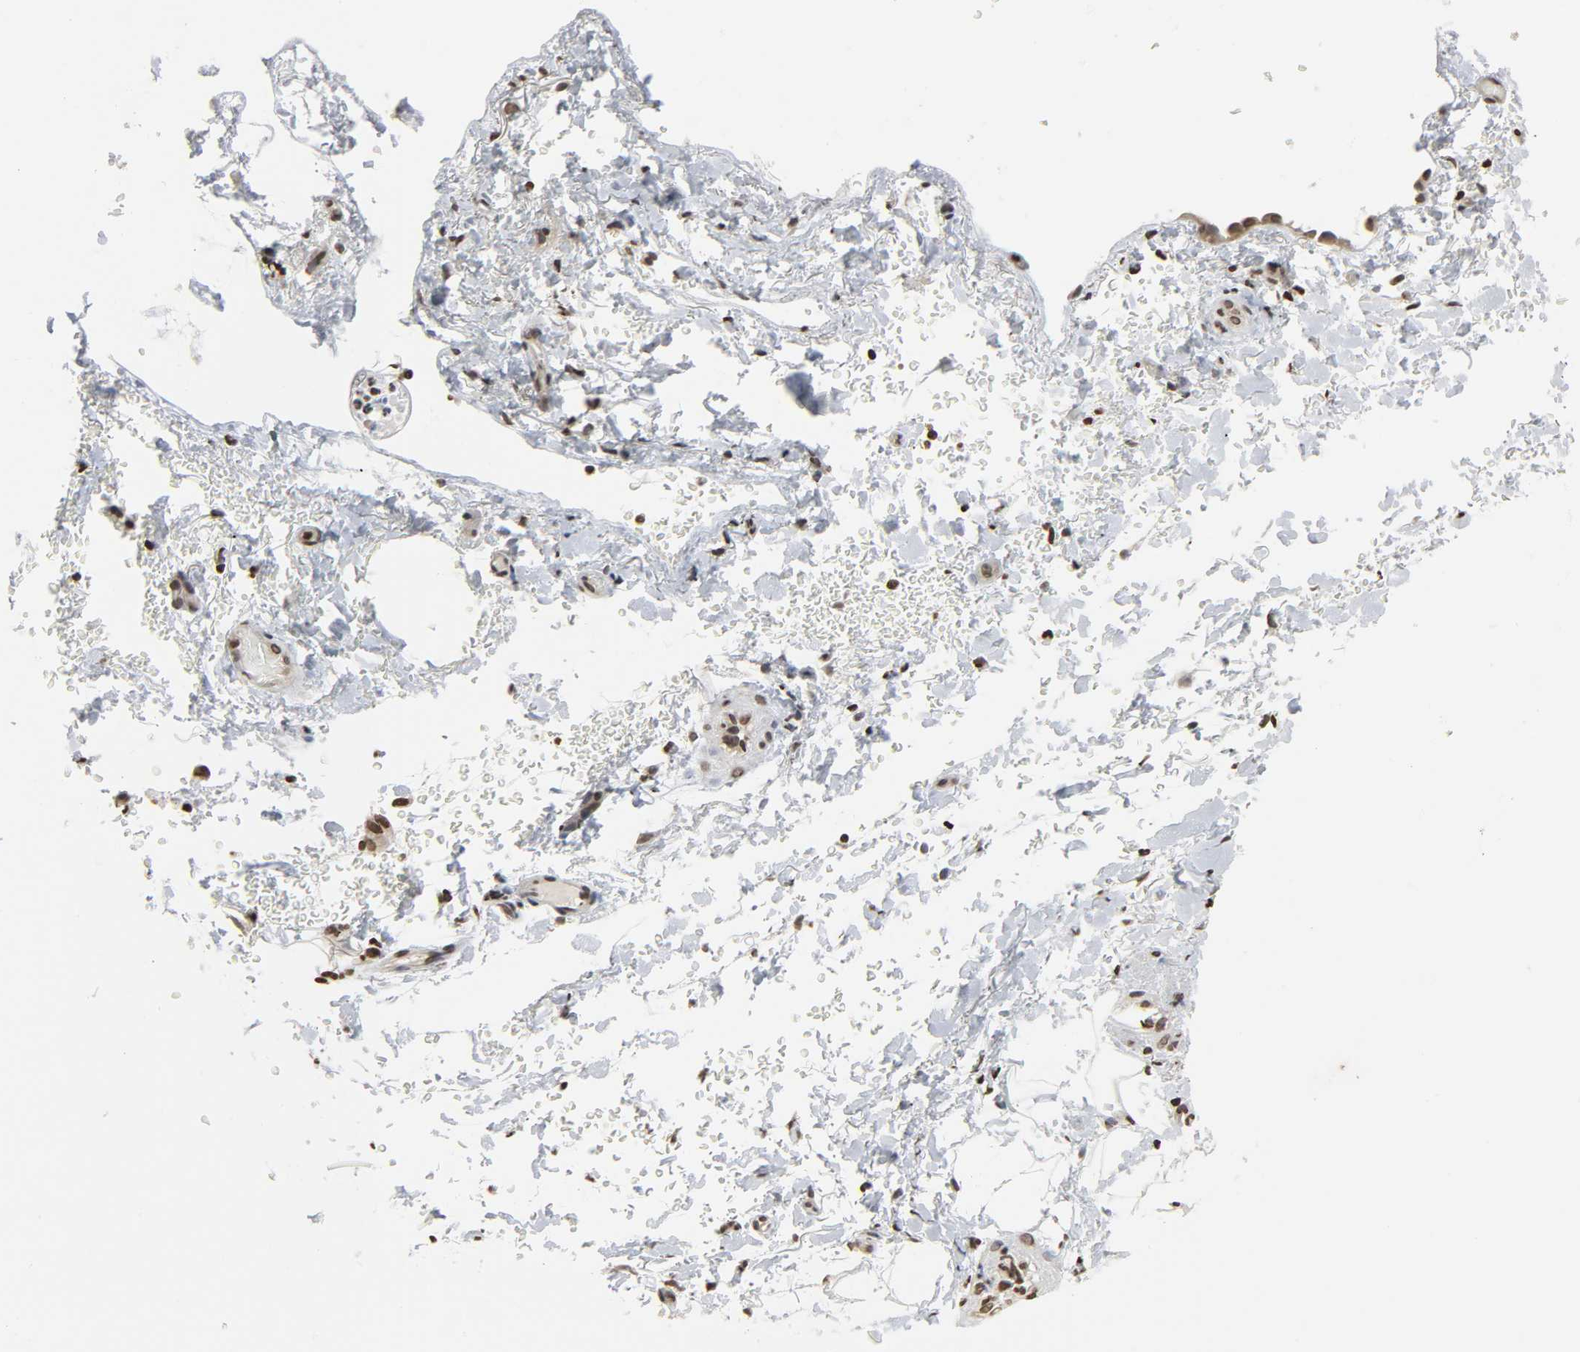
{"staining": {"intensity": "moderate", "quantity": ">75%", "location": "nuclear"}, "tissue": "soft tissue", "cell_type": "Fibroblasts", "image_type": "normal", "snomed": [{"axis": "morphology", "description": "Normal tissue, NOS"}, {"axis": "topography", "description": "Cartilage tissue"}, {"axis": "topography", "description": "Bronchus"}], "caption": "This image exhibits IHC staining of benign human soft tissue, with medium moderate nuclear positivity in about >75% of fibroblasts.", "gene": "ELAVL1", "patient": {"sex": "female", "age": 73}}